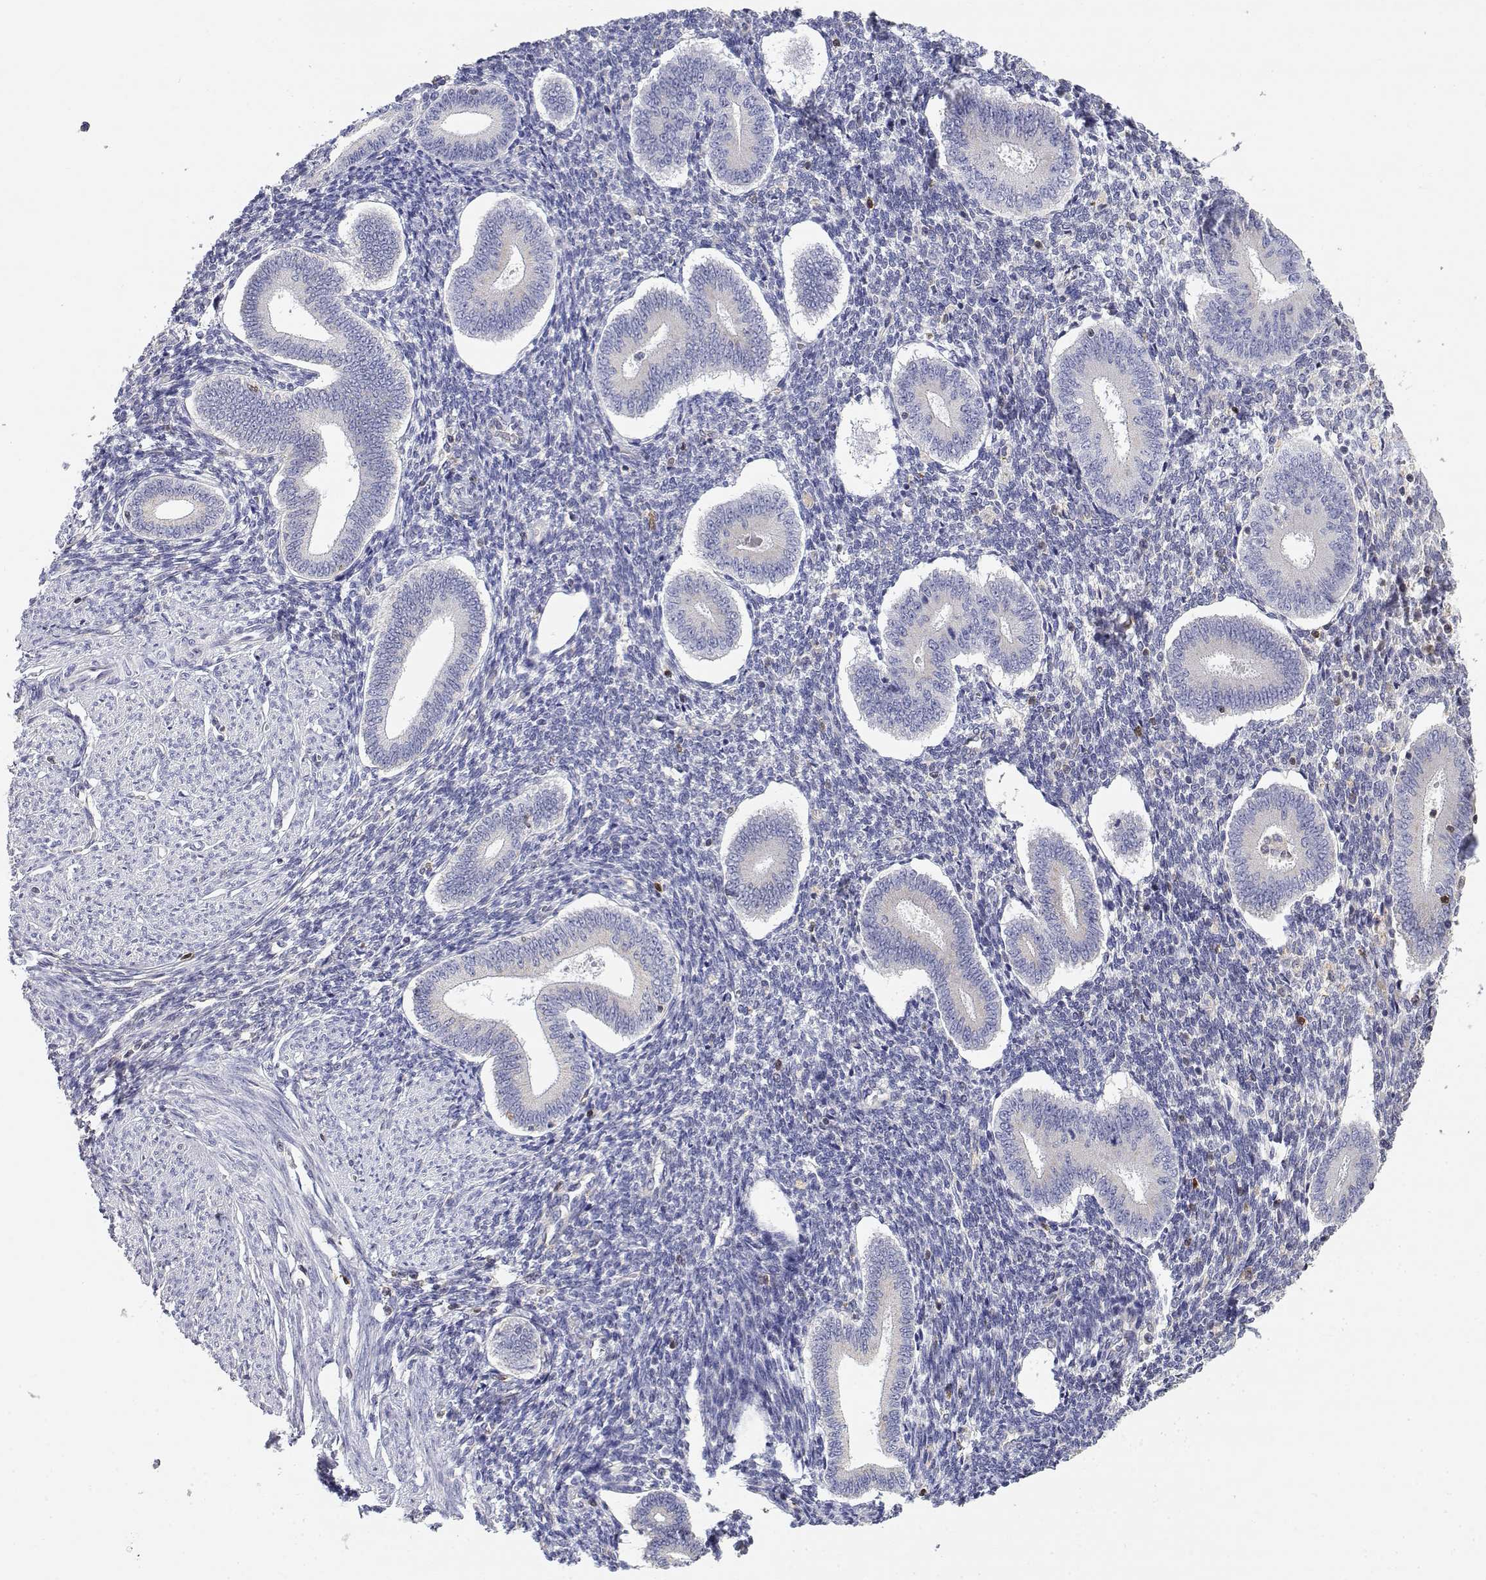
{"staining": {"intensity": "negative", "quantity": "none", "location": "none"}, "tissue": "endometrium", "cell_type": "Cells in endometrial stroma", "image_type": "normal", "snomed": [{"axis": "morphology", "description": "Normal tissue, NOS"}, {"axis": "topography", "description": "Endometrium"}], "caption": "Immunohistochemistry (IHC) of benign endometrium reveals no expression in cells in endometrial stroma. (DAB immunohistochemistry with hematoxylin counter stain).", "gene": "ADA", "patient": {"sex": "female", "age": 40}}